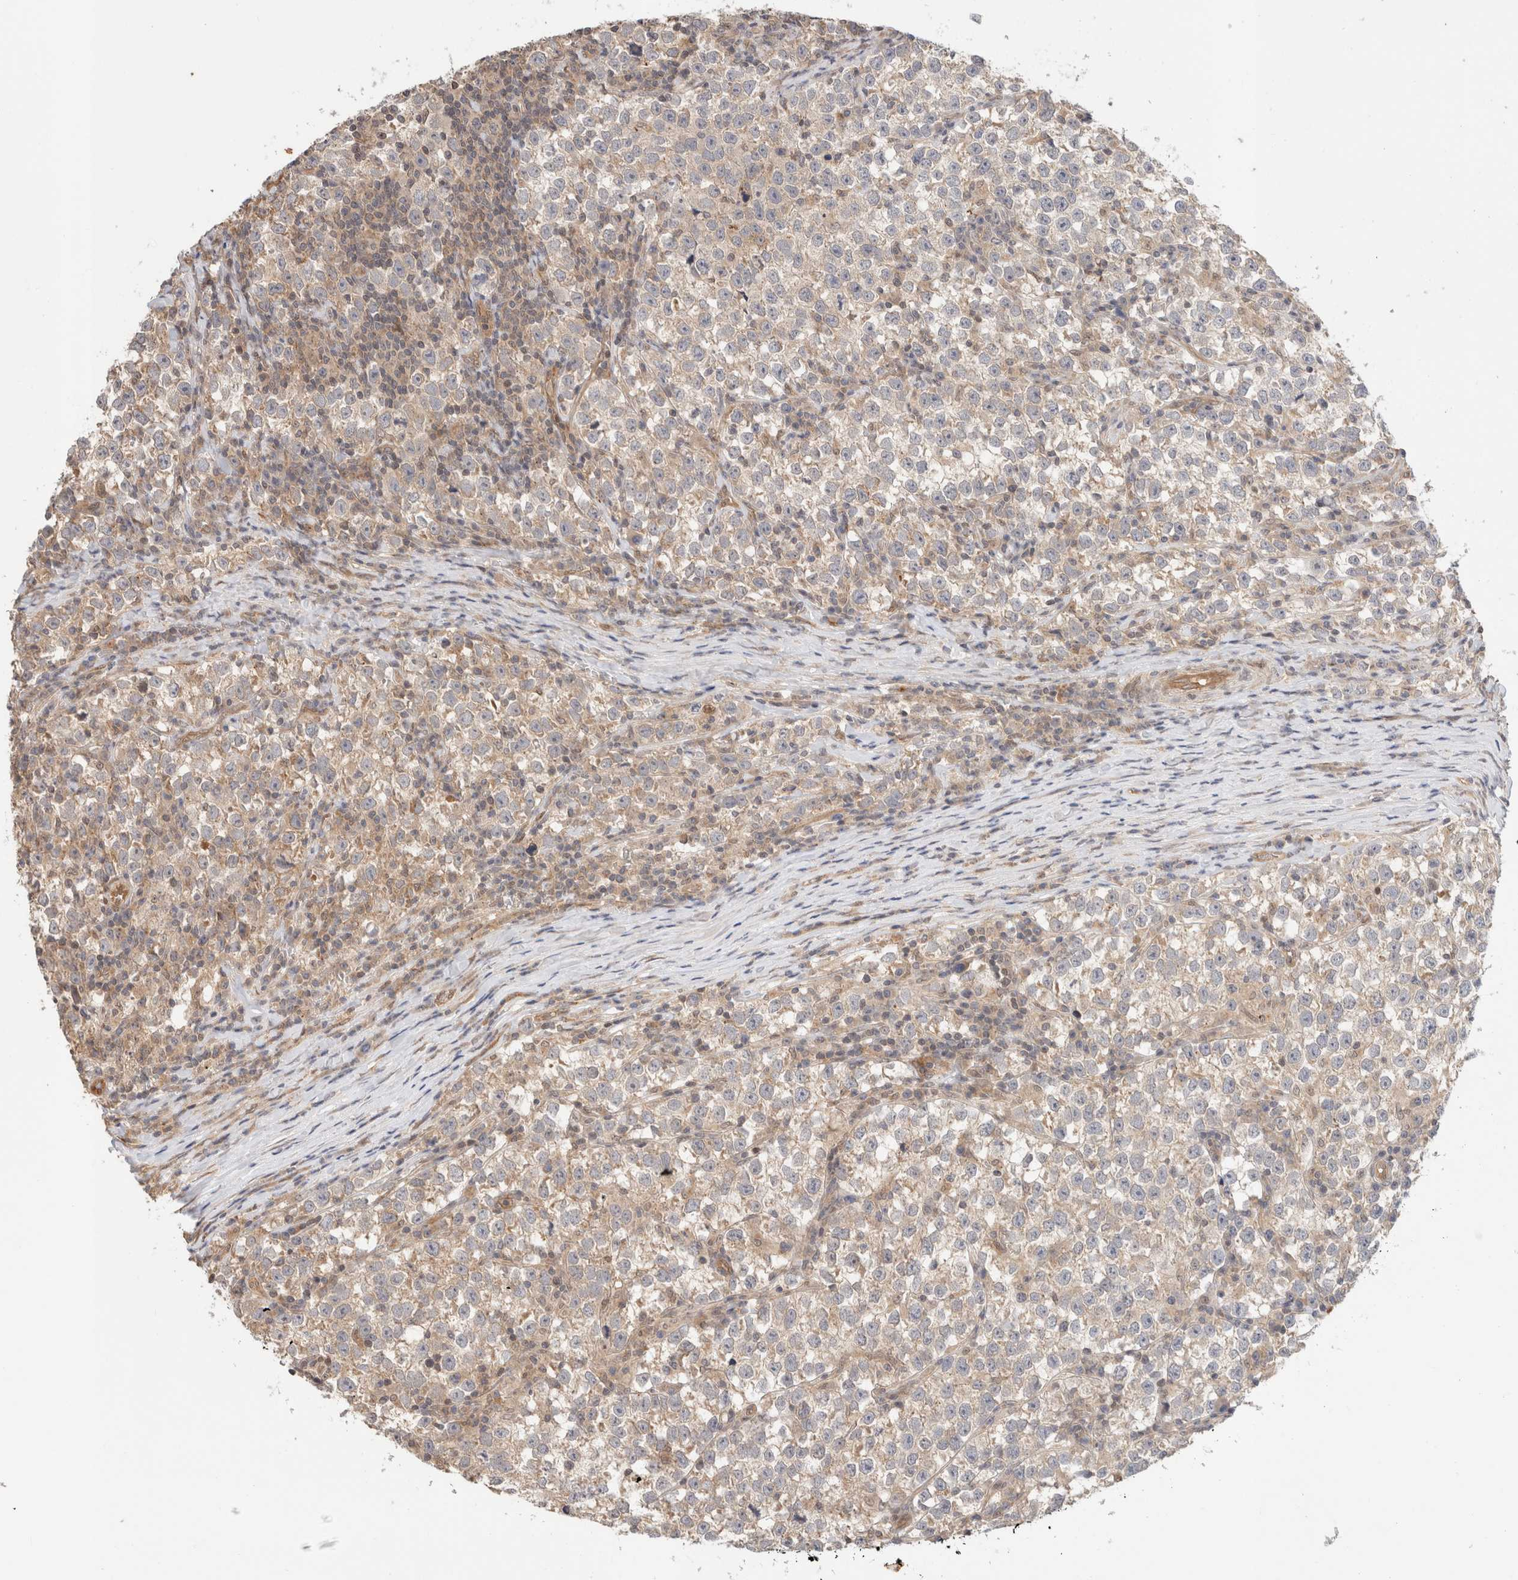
{"staining": {"intensity": "weak", "quantity": "25%-75%", "location": "cytoplasmic/membranous"}, "tissue": "testis cancer", "cell_type": "Tumor cells", "image_type": "cancer", "snomed": [{"axis": "morphology", "description": "Normal tissue, NOS"}, {"axis": "morphology", "description": "Seminoma, NOS"}, {"axis": "topography", "description": "Testis"}], "caption": "IHC image of human seminoma (testis) stained for a protein (brown), which shows low levels of weak cytoplasmic/membranous expression in about 25%-75% of tumor cells.", "gene": "OTUD6B", "patient": {"sex": "male", "age": 43}}